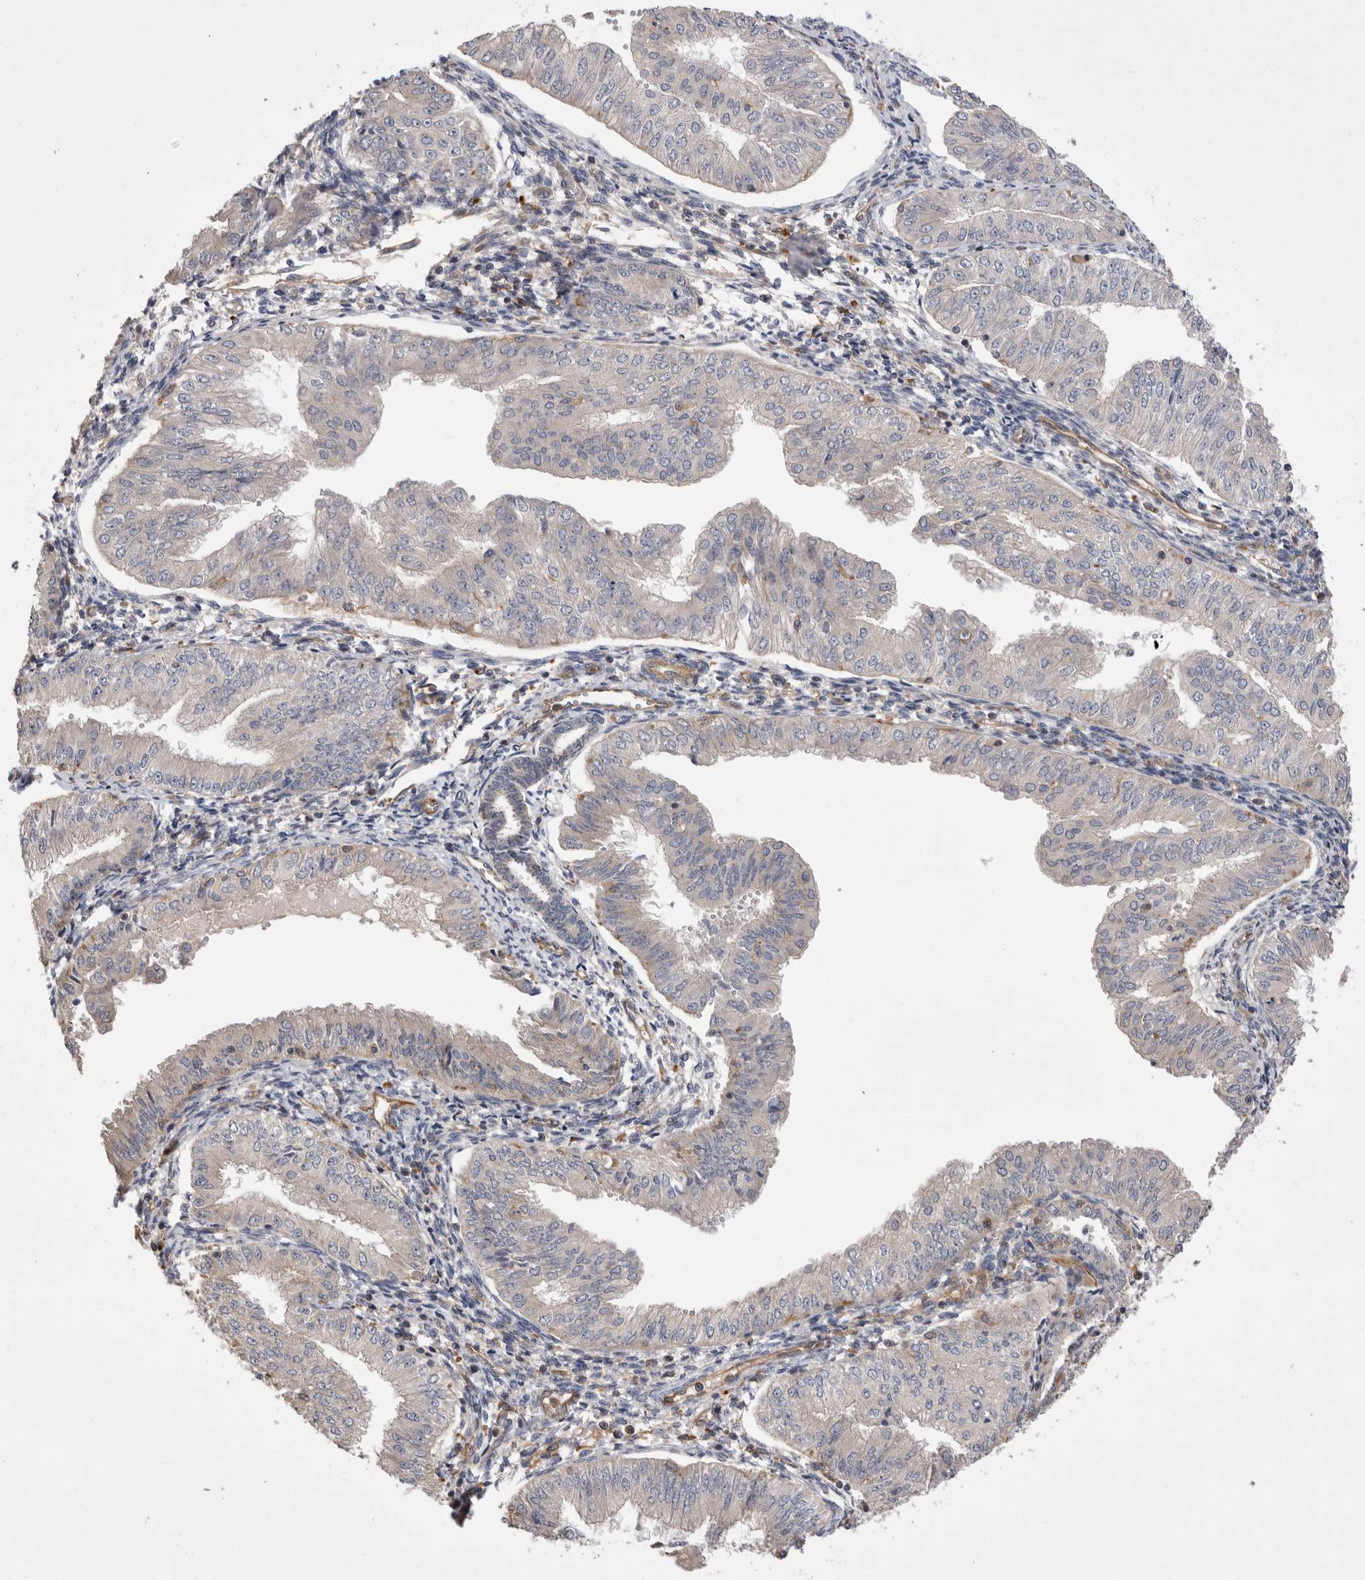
{"staining": {"intensity": "negative", "quantity": "none", "location": "none"}, "tissue": "endometrial cancer", "cell_type": "Tumor cells", "image_type": "cancer", "snomed": [{"axis": "morphology", "description": "Normal tissue, NOS"}, {"axis": "morphology", "description": "Adenocarcinoma, NOS"}, {"axis": "topography", "description": "Endometrium"}], "caption": "DAB immunohistochemical staining of human endometrial cancer (adenocarcinoma) displays no significant positivity in tumor cells.", "gene": "BNIP2", "patient": {"sex": "female", "age": 53}}